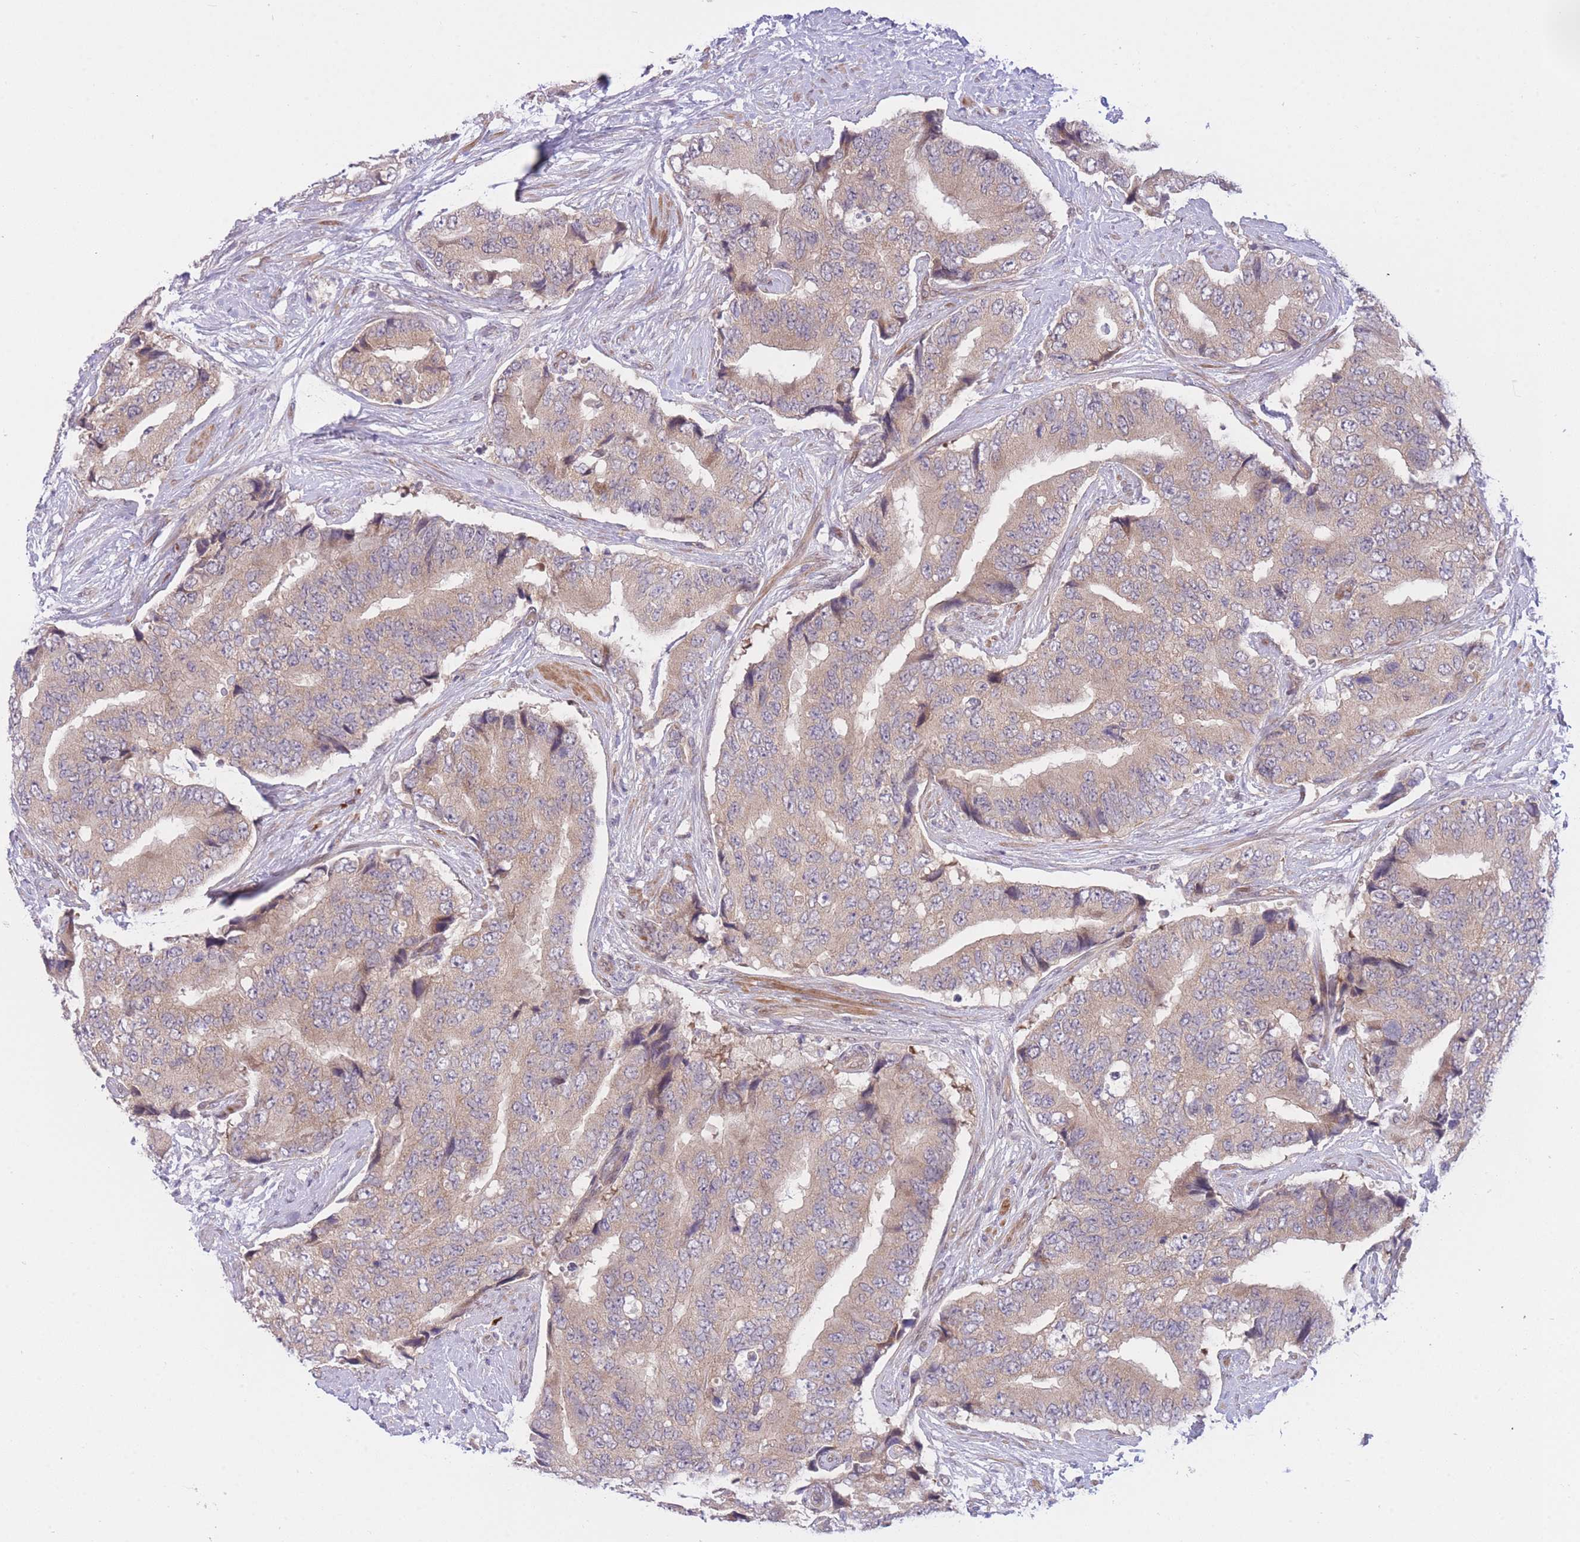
{"staining": {"intensity": "weak", "quantity": ">75%", "location": "cytoplasmic/membranous"}, "tissue": "prostate cancer", "cell_type": "Tumor cells", "image_type": "cancer", "snomed": [{"axis": "morphology", "description": "Adenocarcinoma, High grade"}, {"axis": "topography", "description": "Prostate"}], "caption": "Tumor cells exhibit low levels of weak cytoplasmic/membranous expression in approximately >75% of cells in human prostate cancer.", "gene": "CDC25B", "patient": {"sex": "male", "age": 70}}